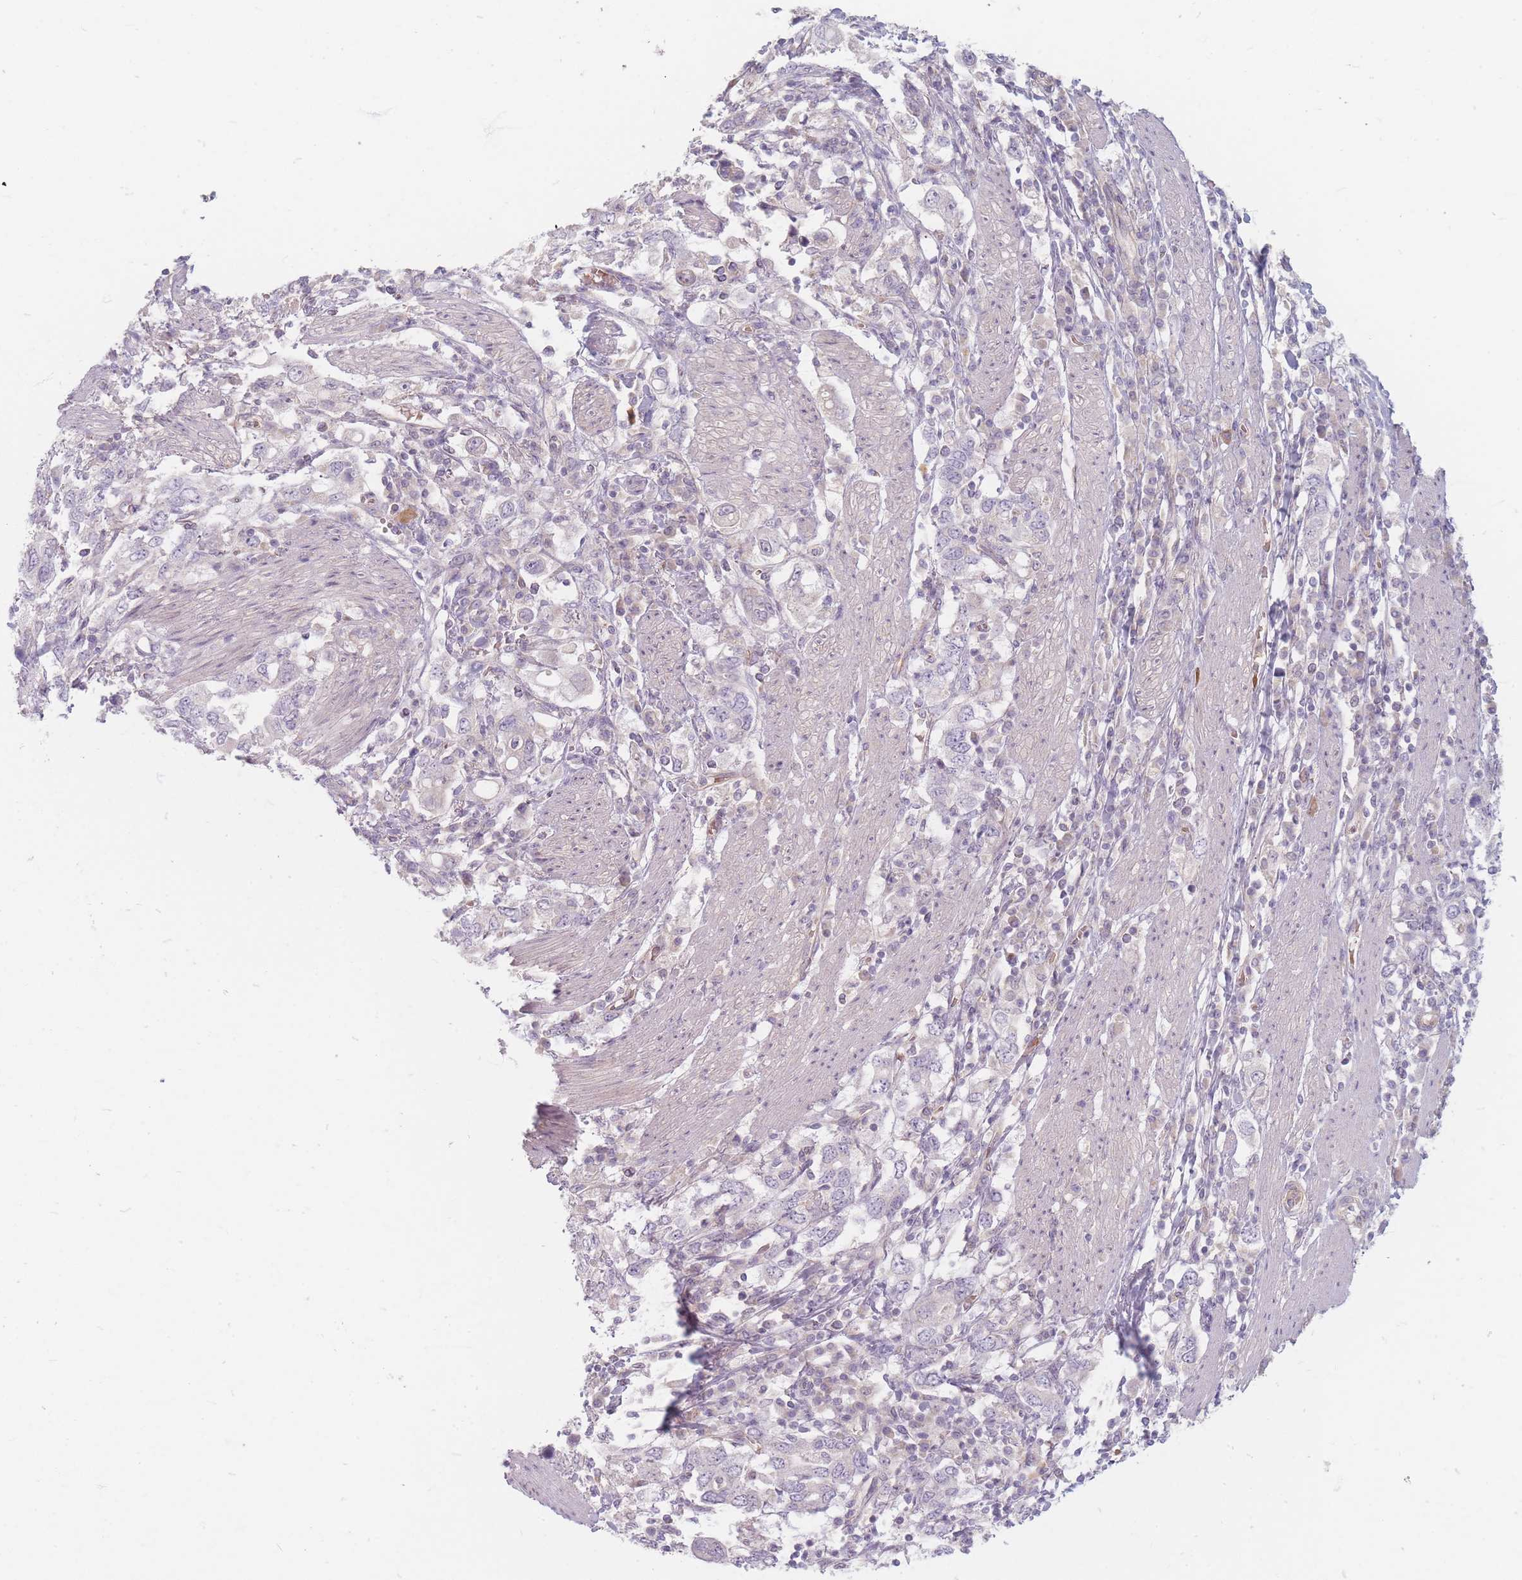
{"staining": {"intensity": "negative", "quantity": "none", "location": "none"}, "tissue": "stomach cancer", "cell_type": "Tumor cells", "image_type": "cancer", "snomed": [{"axis": "morphology", "description": "Adenocarcinoma, NOS"}, {"axis": "topography", "description": "Stomach, upper"}, {"axis": "topography", "description": "Stomach"}], "caption": "Tumor cells are negative for protein expression in human stomach cancer.", "gene": "CHCHD7", "patient": {"sex": "male", "age": 62}}